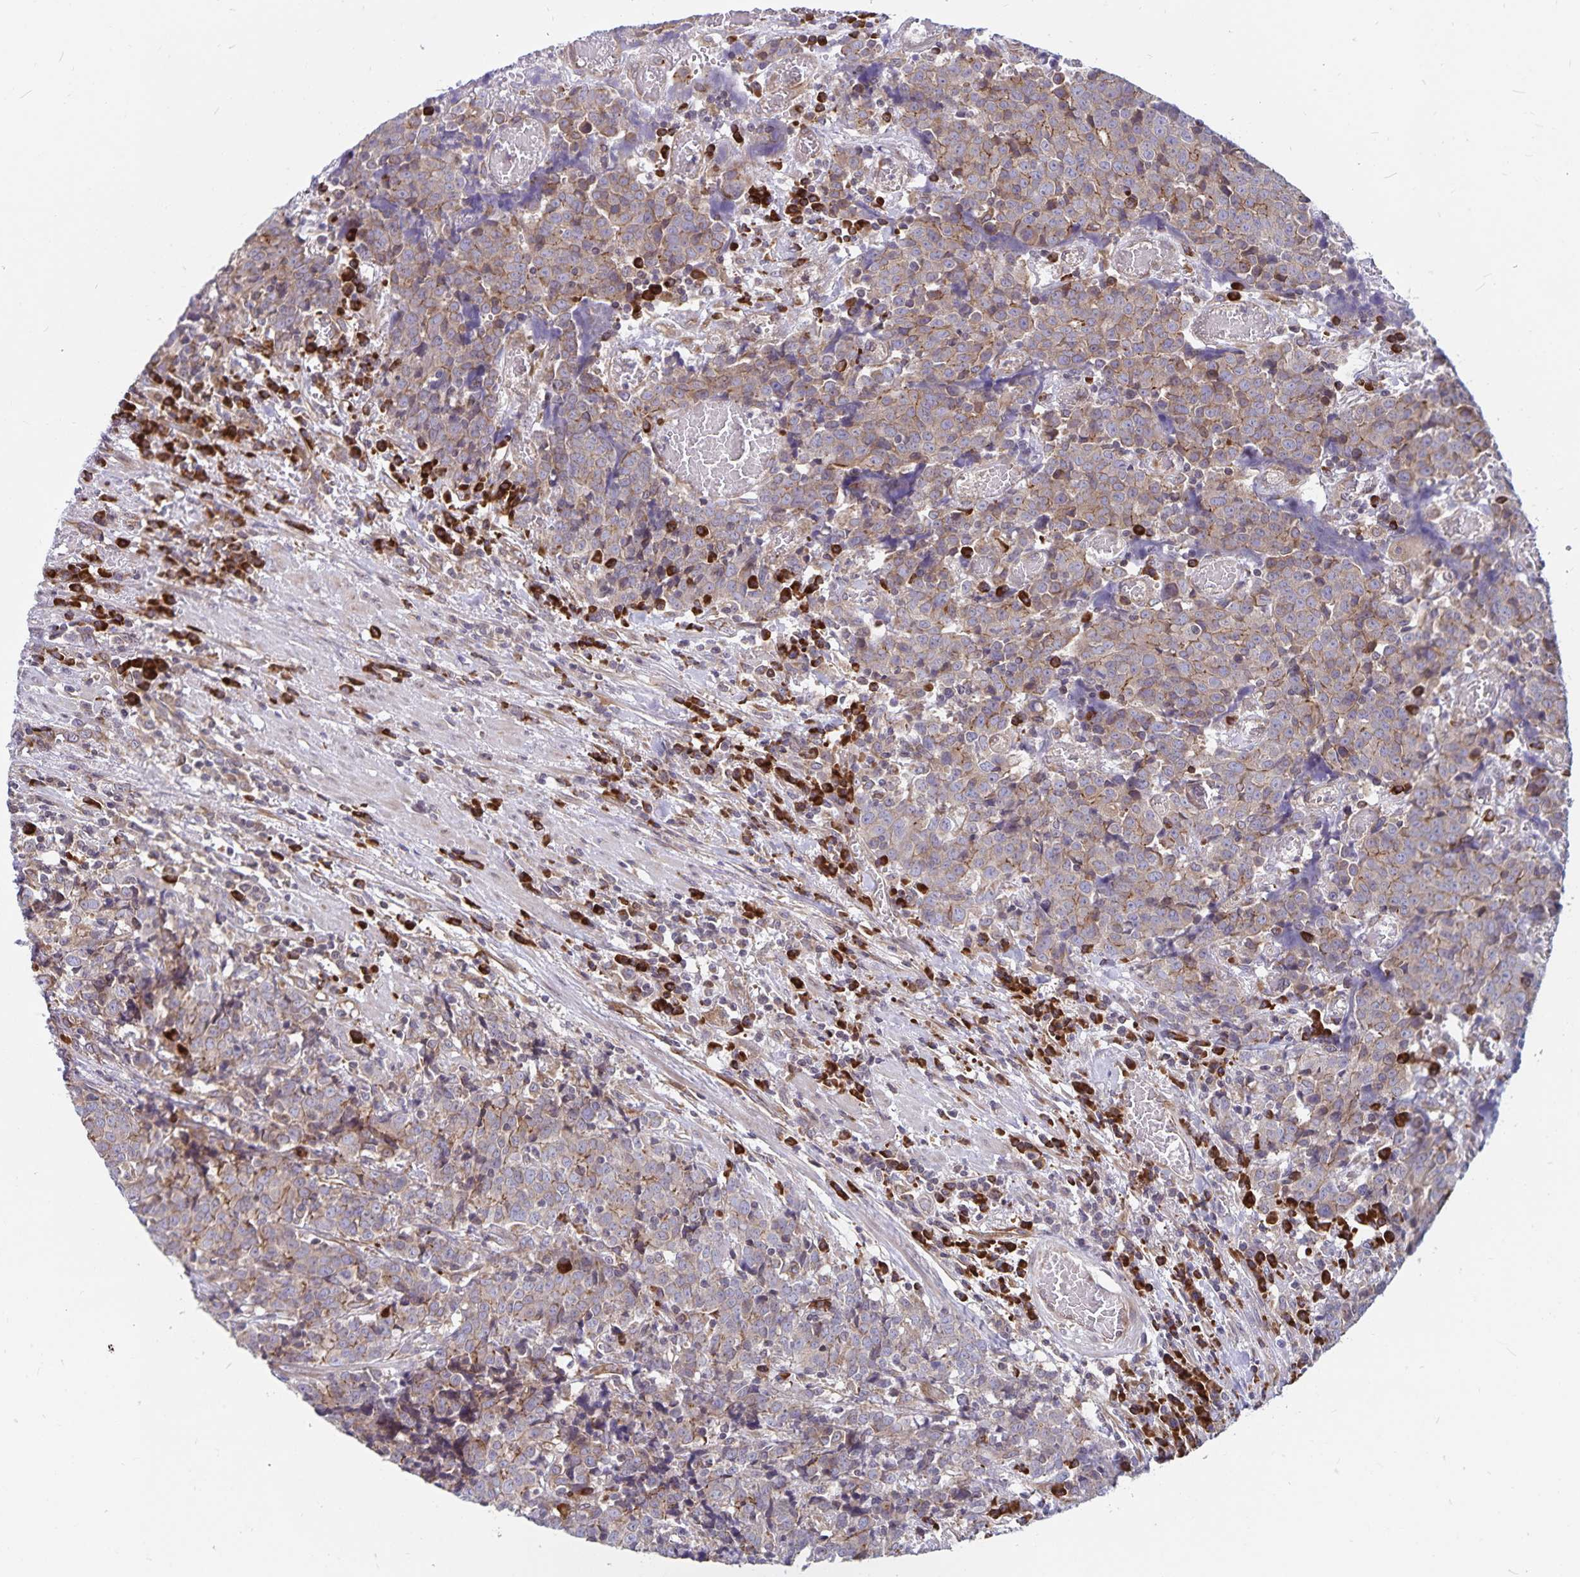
{"staining": {"intensity": "weak", "quantity": ">75%", "location": "cytoplasmic/membranous"}, "tissue": "prostate cancer", "cell_type": "Tumor cells", "image_type": "cancer", "snomed": [{"axis": "morphology", "description": "Adenocarcinoma, High grade"}, {"axis": "topography", "description": "Prostate and seminal vesicle, NOS"}], "caption": "Prostate cancer stained for a protein exhibits weak cytoplasmic/membranous positivity in tumor cells.", "gene": "SEC62", "patient": {"sex": "male", "age": 60}}